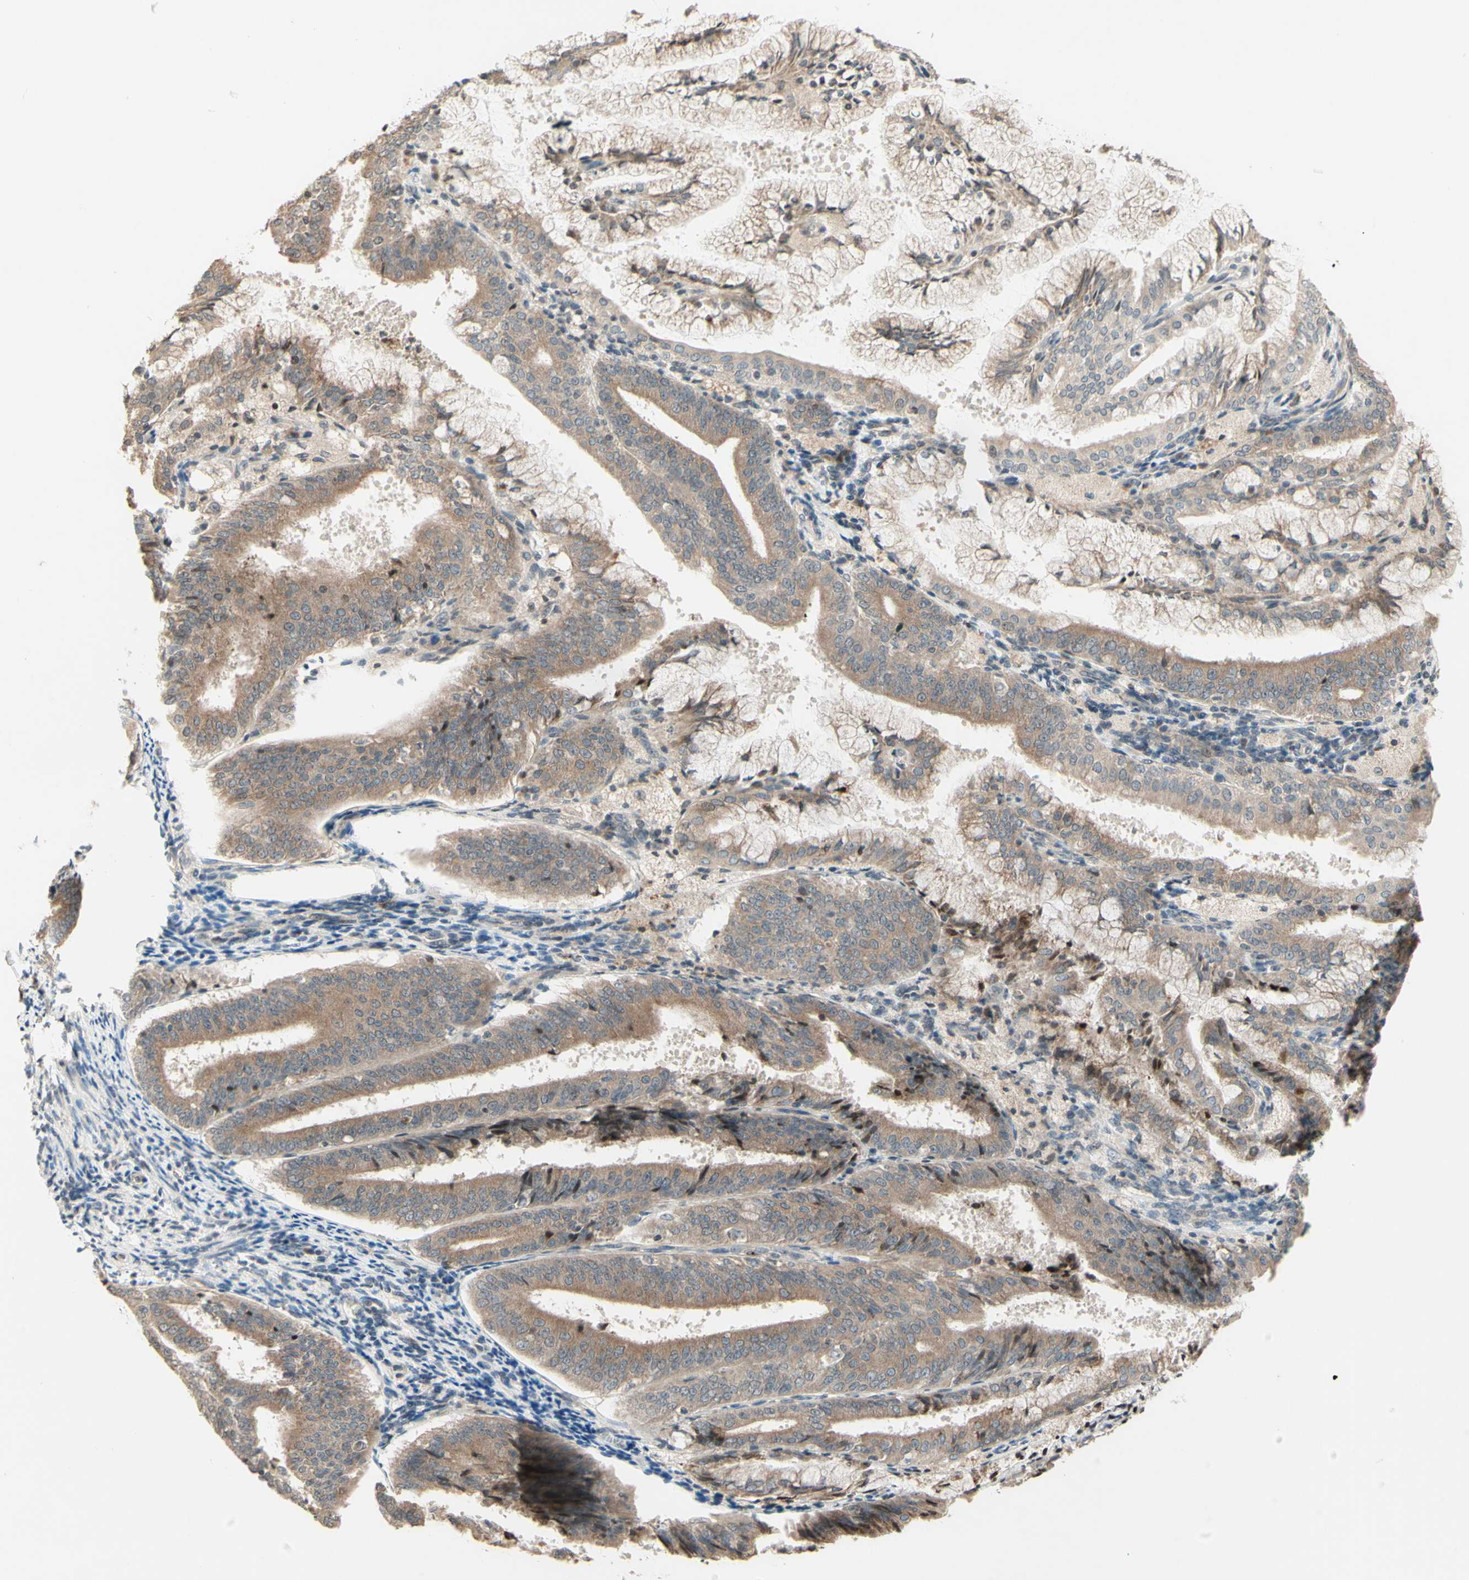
{"staining": {"intensity": "weak", "quantity": ">75%", "location": "cytoplasmic/membranous"}, "tissue": "endometrial cancer", "cell_type": "Tumor cells", "image_type": "cancer", "snomed": [{"axis": "morphology", "description": "Adenocarcinoma, NOS"}, {"axis": "topography", "description": "Endometrium"}], "caption": "An IHC image of tumor tissue is shown. Protein staining in brown shows weak cytoplasmic/membranous positivity in endometrial cancer (adenocarcinoma) within tumor cells.", "gene": "ZW10", "patient": {"sex": "female", "age": 63}}